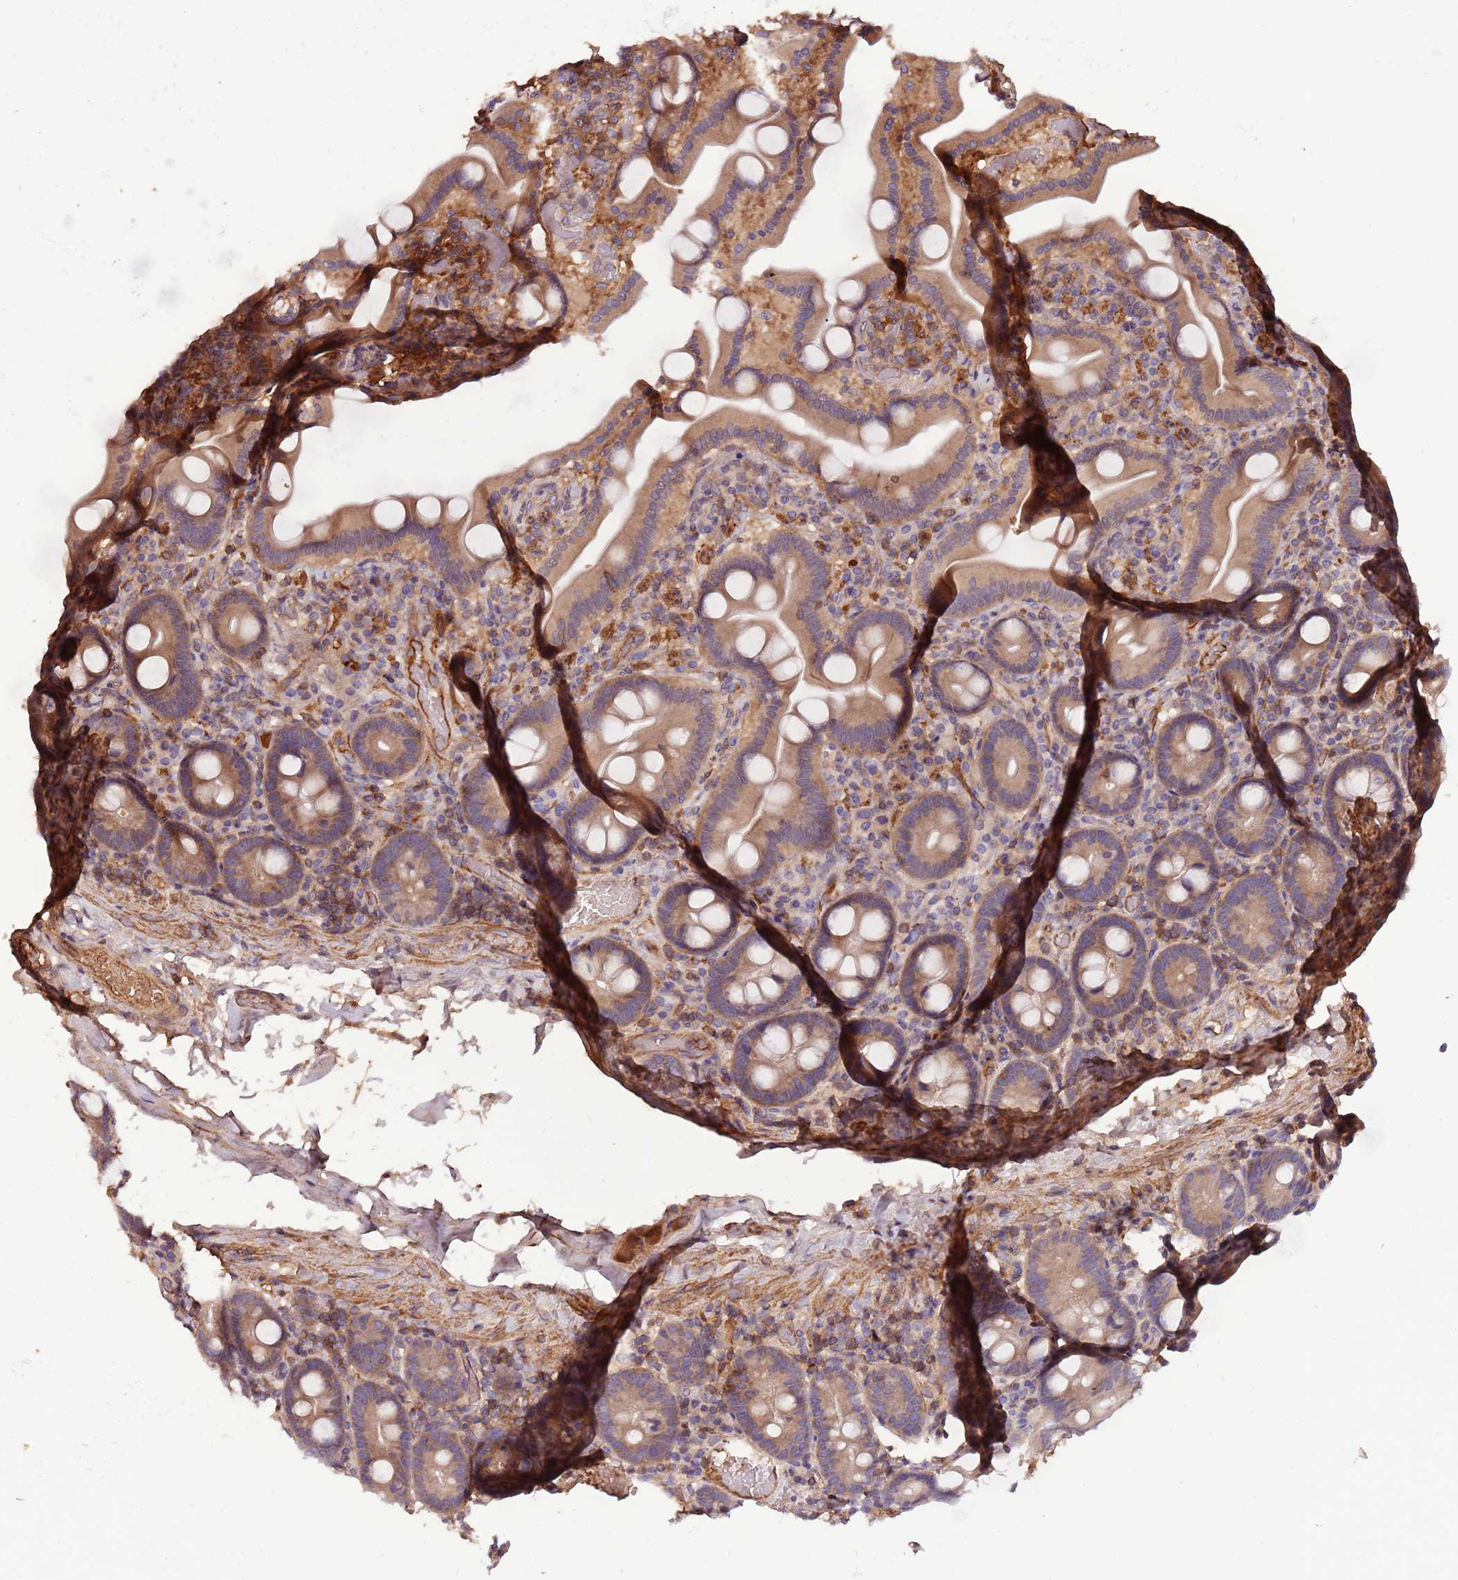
{"staining": {"intensity": "moderate", "quantity": ">75%", "location": "cytoplasmic/membranous"}, "tissue": "duodenum", "cell_type": "Glandular cells", "image_type": "normal", "snomed": [{"axis": "morphology", "description": "Normal tissue, NOS"}, {"axis": "topography", "description": "Duodenum"}], "caption": "Glandular cells demonstrate medium levels of moderate cytoplasmic/membranous positivity in about >75% of cells in unremarkable human duodenum. The staining is performed using DAB (3,3'-diaminobenzidine) brown chromogen to label protein expression. The nuclei are counter-stained blue using hematoxylin.", "gene": "DENR", "patient": {"sex": "male", "age": 55}}